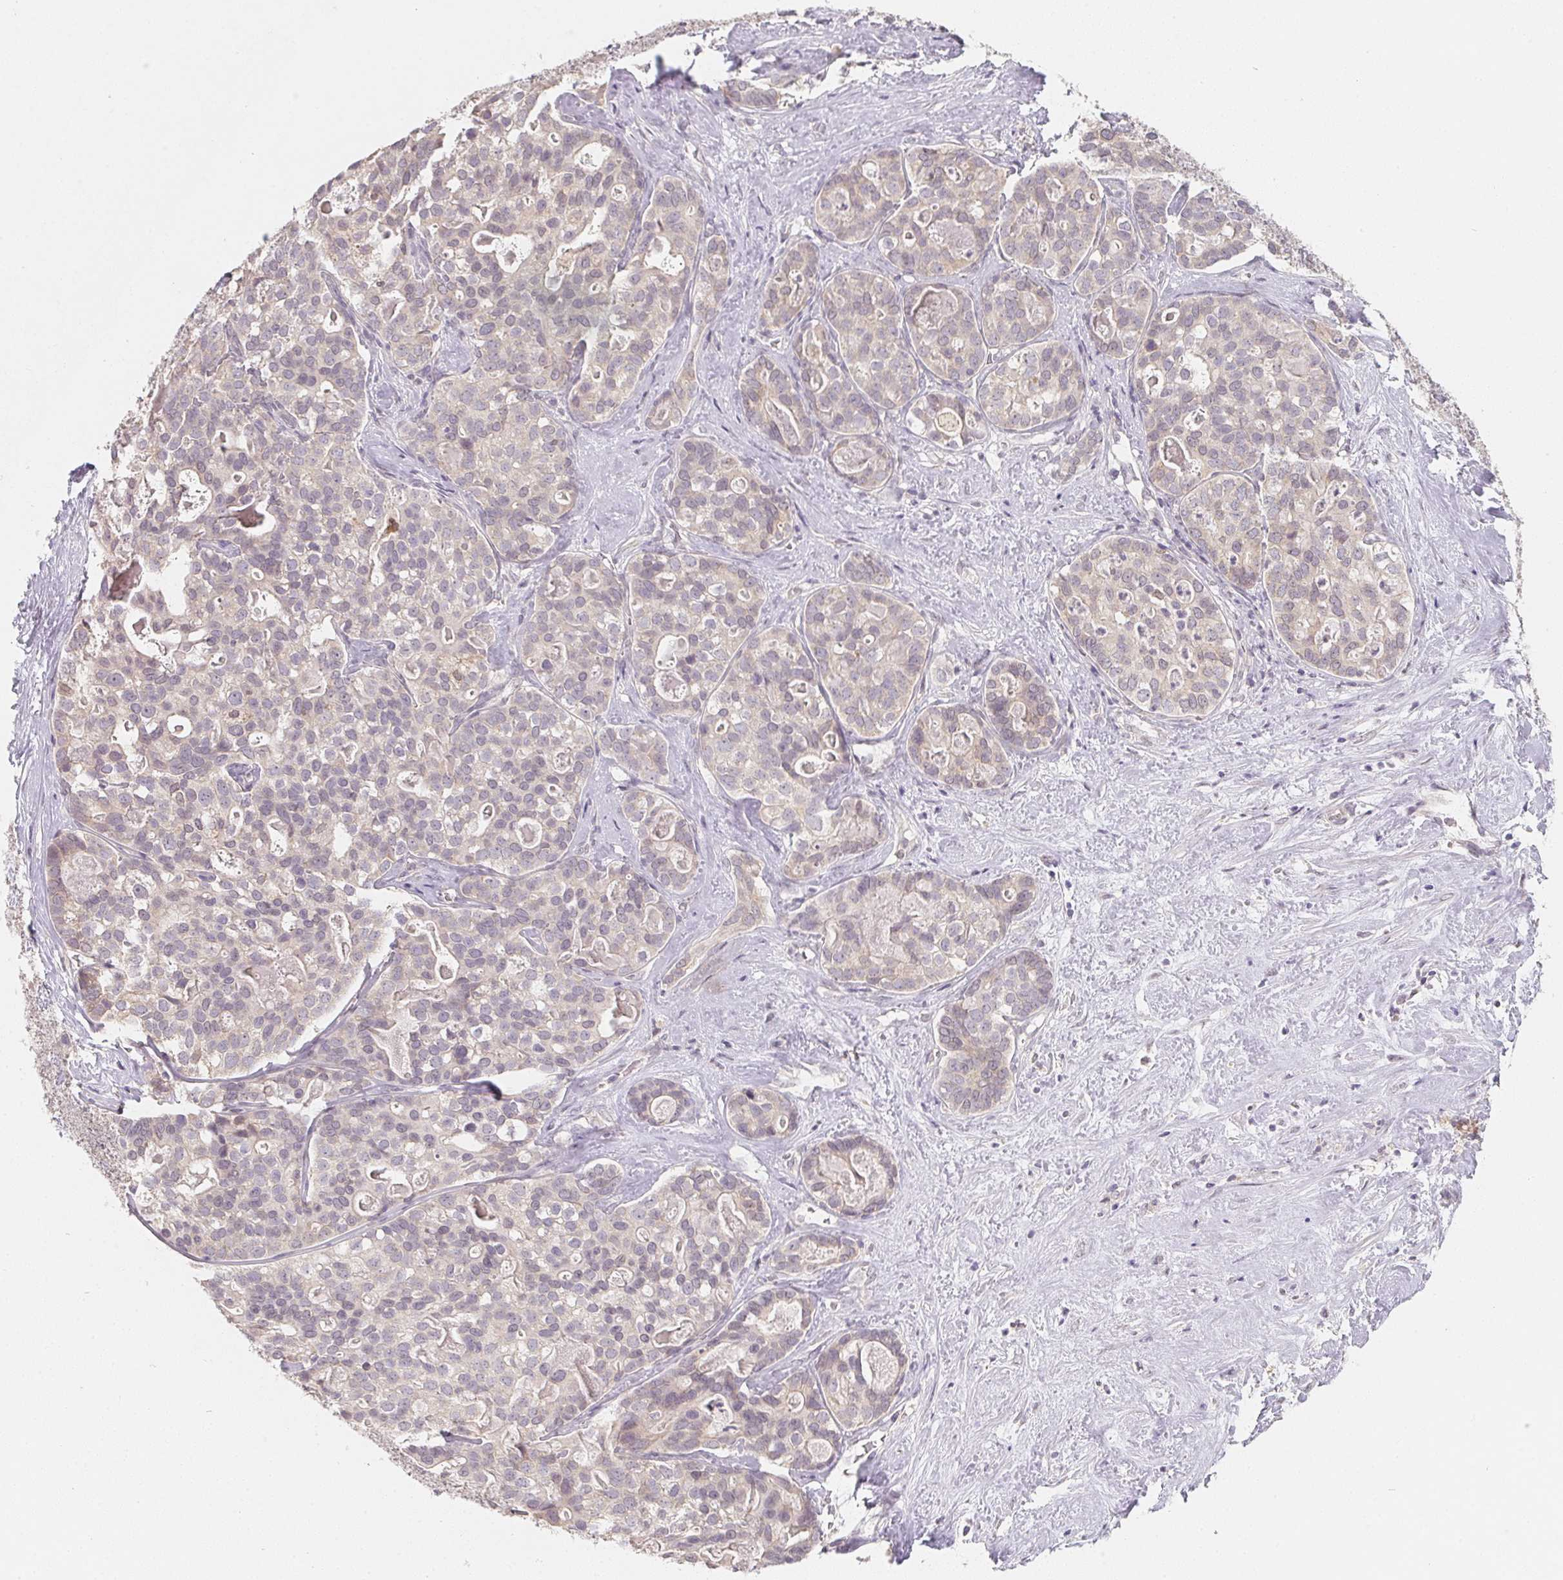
{"staining": {"intensity": "negative", "quantity": "none", "location": "none"}, "tissue": "liver cancer", "cell_type": "Tumor cells", "image_type": "cancer", "snomed": [{"axis": "morphology", "description": "Cholangiocarcinoma"}, {"axis": "topography", "description": "Liver"}], "caption": "Tumor cells show no significant protein positivity in cholangiocarcinoma (liver).", "gene": "SOAT1", "patient": {"sex": "male", "age": 56}}